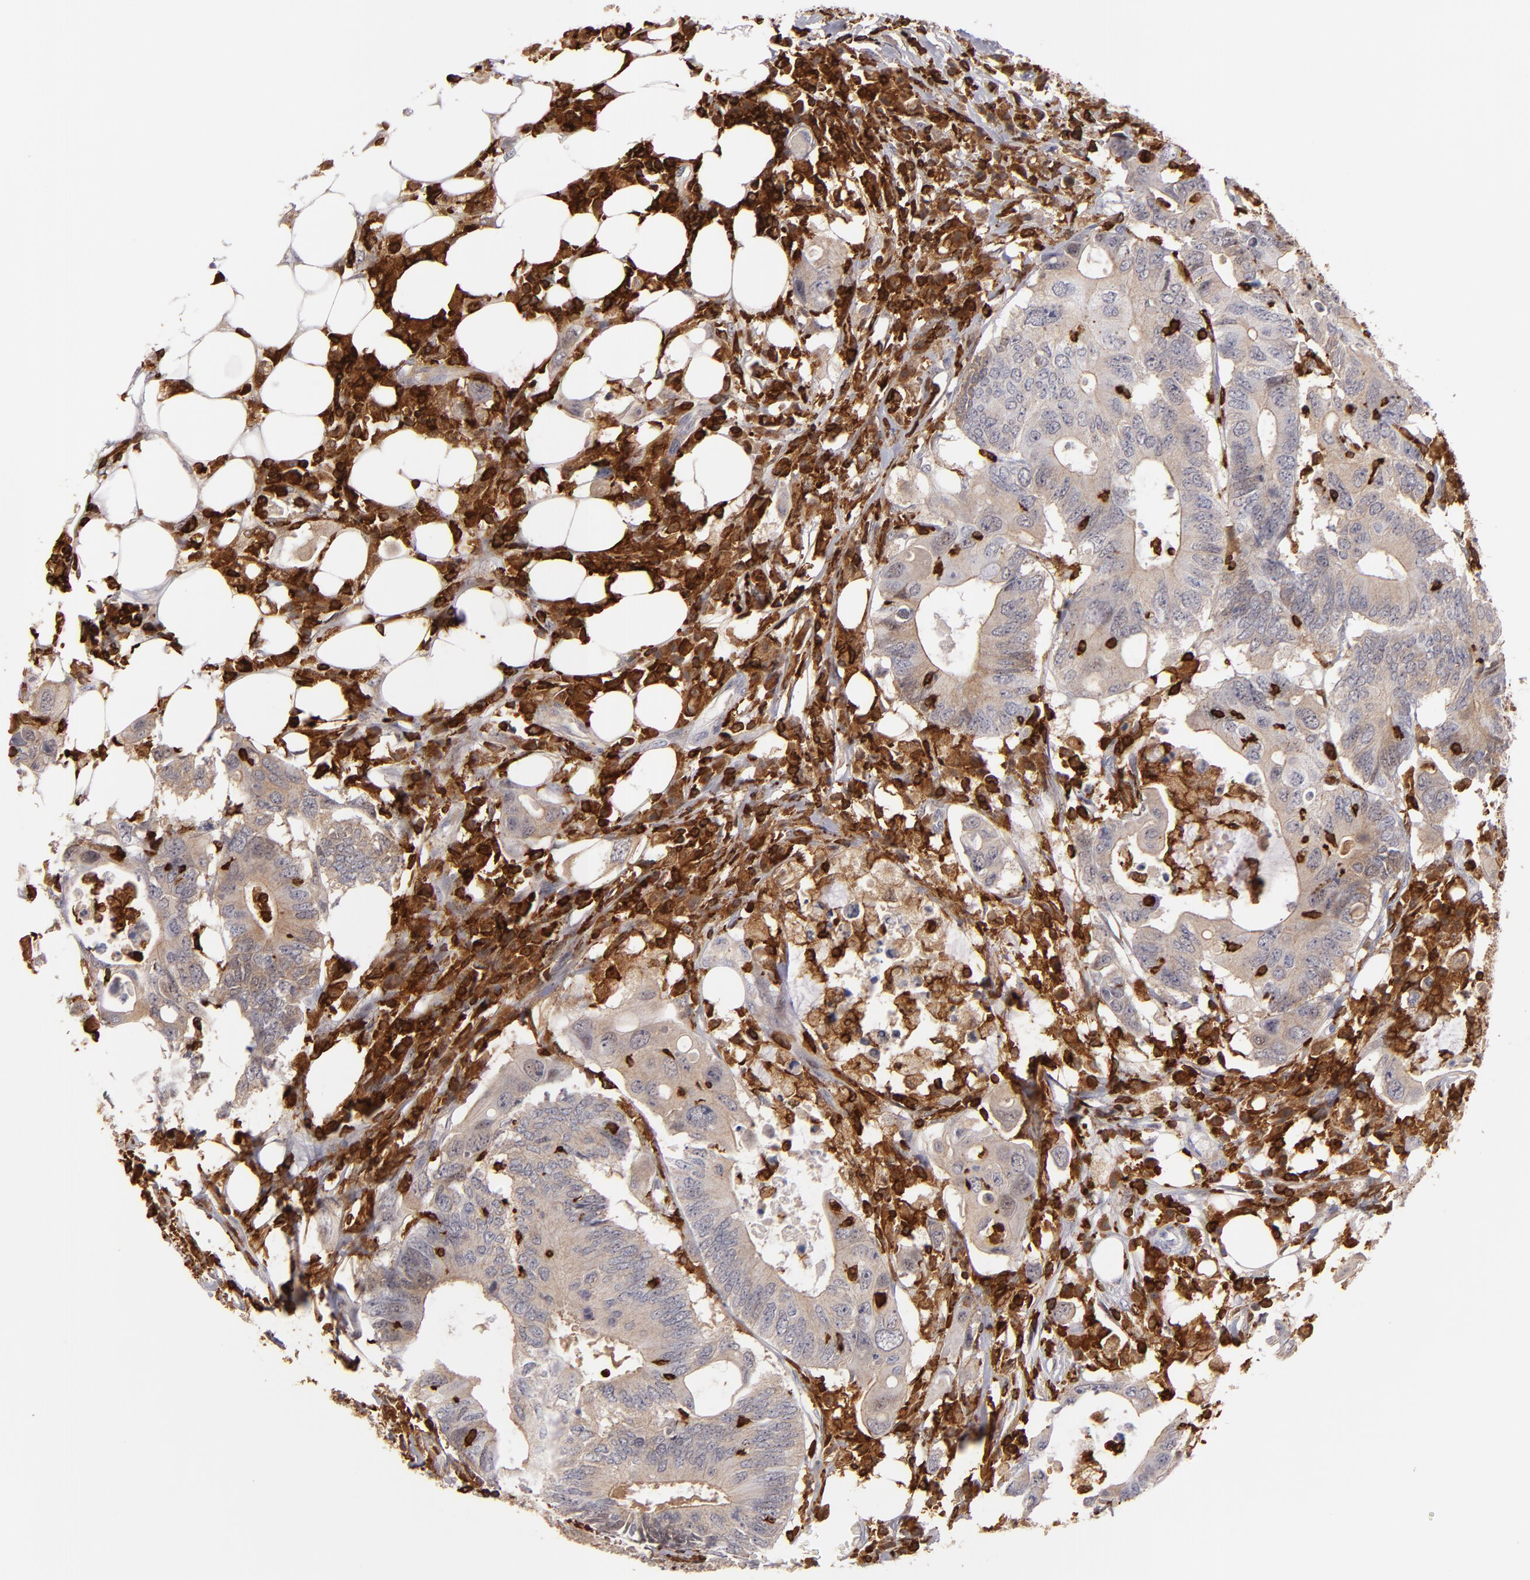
{"staining": {"intensity": "weak", "quantity": ">75%", "location": "cytoplasmic/membranous"}, "tissue": "colorectal cancer", "cell_type": "Tumor cells", "image_type": "cancer", "snomed": [{"axis": "morphology", "description": "Adenocarcinoma, NOS"}, {"axis": "topography", "description": "Colon"}], "caption": "Protein staining by immunohistochemistry (IHC) reveals weak cytoplasmic/membranous positivity in about >75% of tumor cells in colorectal cancer (adenocarcinoma).", "gene": "WAS", "patient": {"sex": "male", "age": 71}}